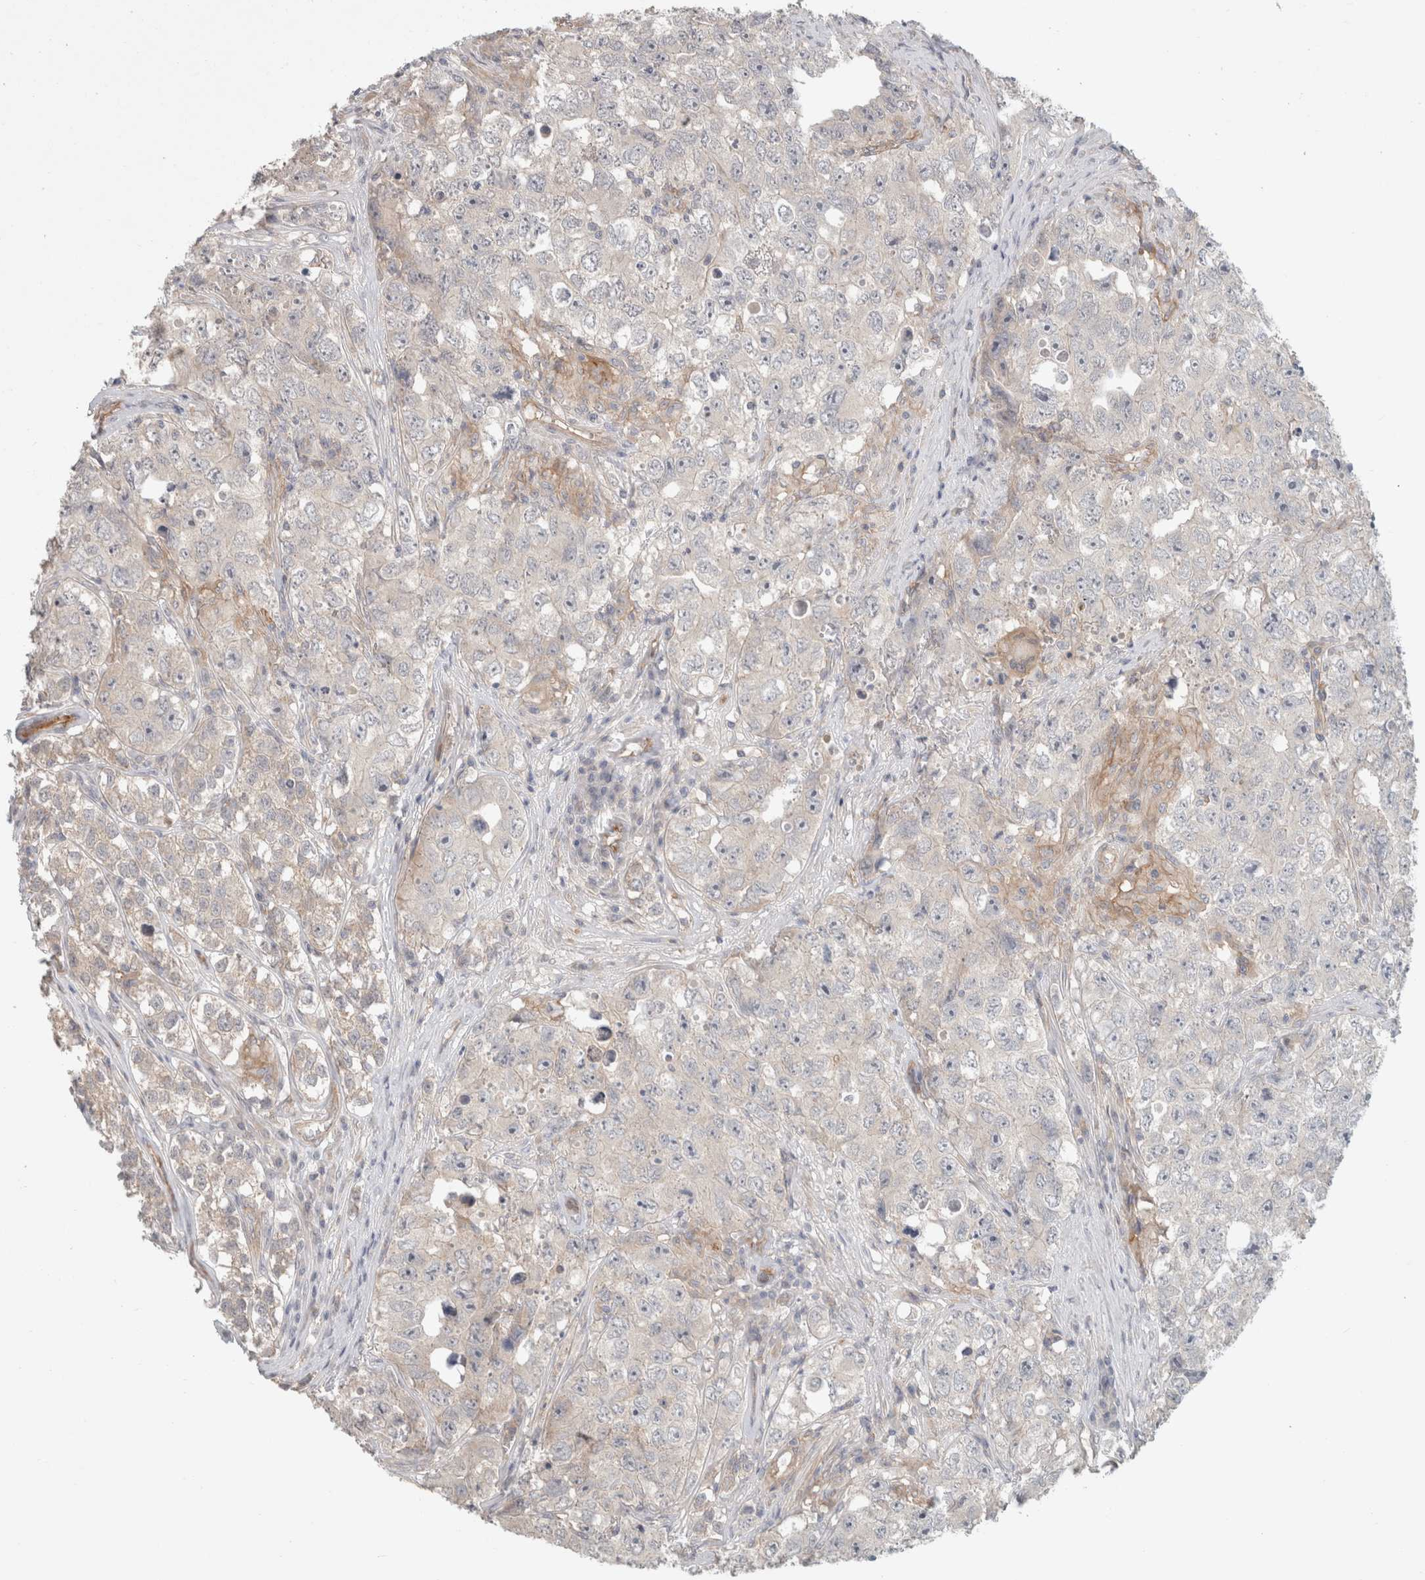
{"staining": {"intensity": "negative", "quantity": "none", "location": "none"}, "tissue": "testis cancer", "cell_type": "Tumor cells", "image_type": "cancer", "snomed": [{"axis": "morphology", "description": "Seminoma, NOS"}, {"axis": "morphology", "description": "Carcinoma, Embryonal, NOS"}, {"axis": "topography", "description": "Testis"}], "caption": "A micrograph of testis embryonal carcinoma stained for a protein exhibits no brown staining in tumor cells.", "gene": "RASAL2", "patient": {"sex": "male", "age": 43}}